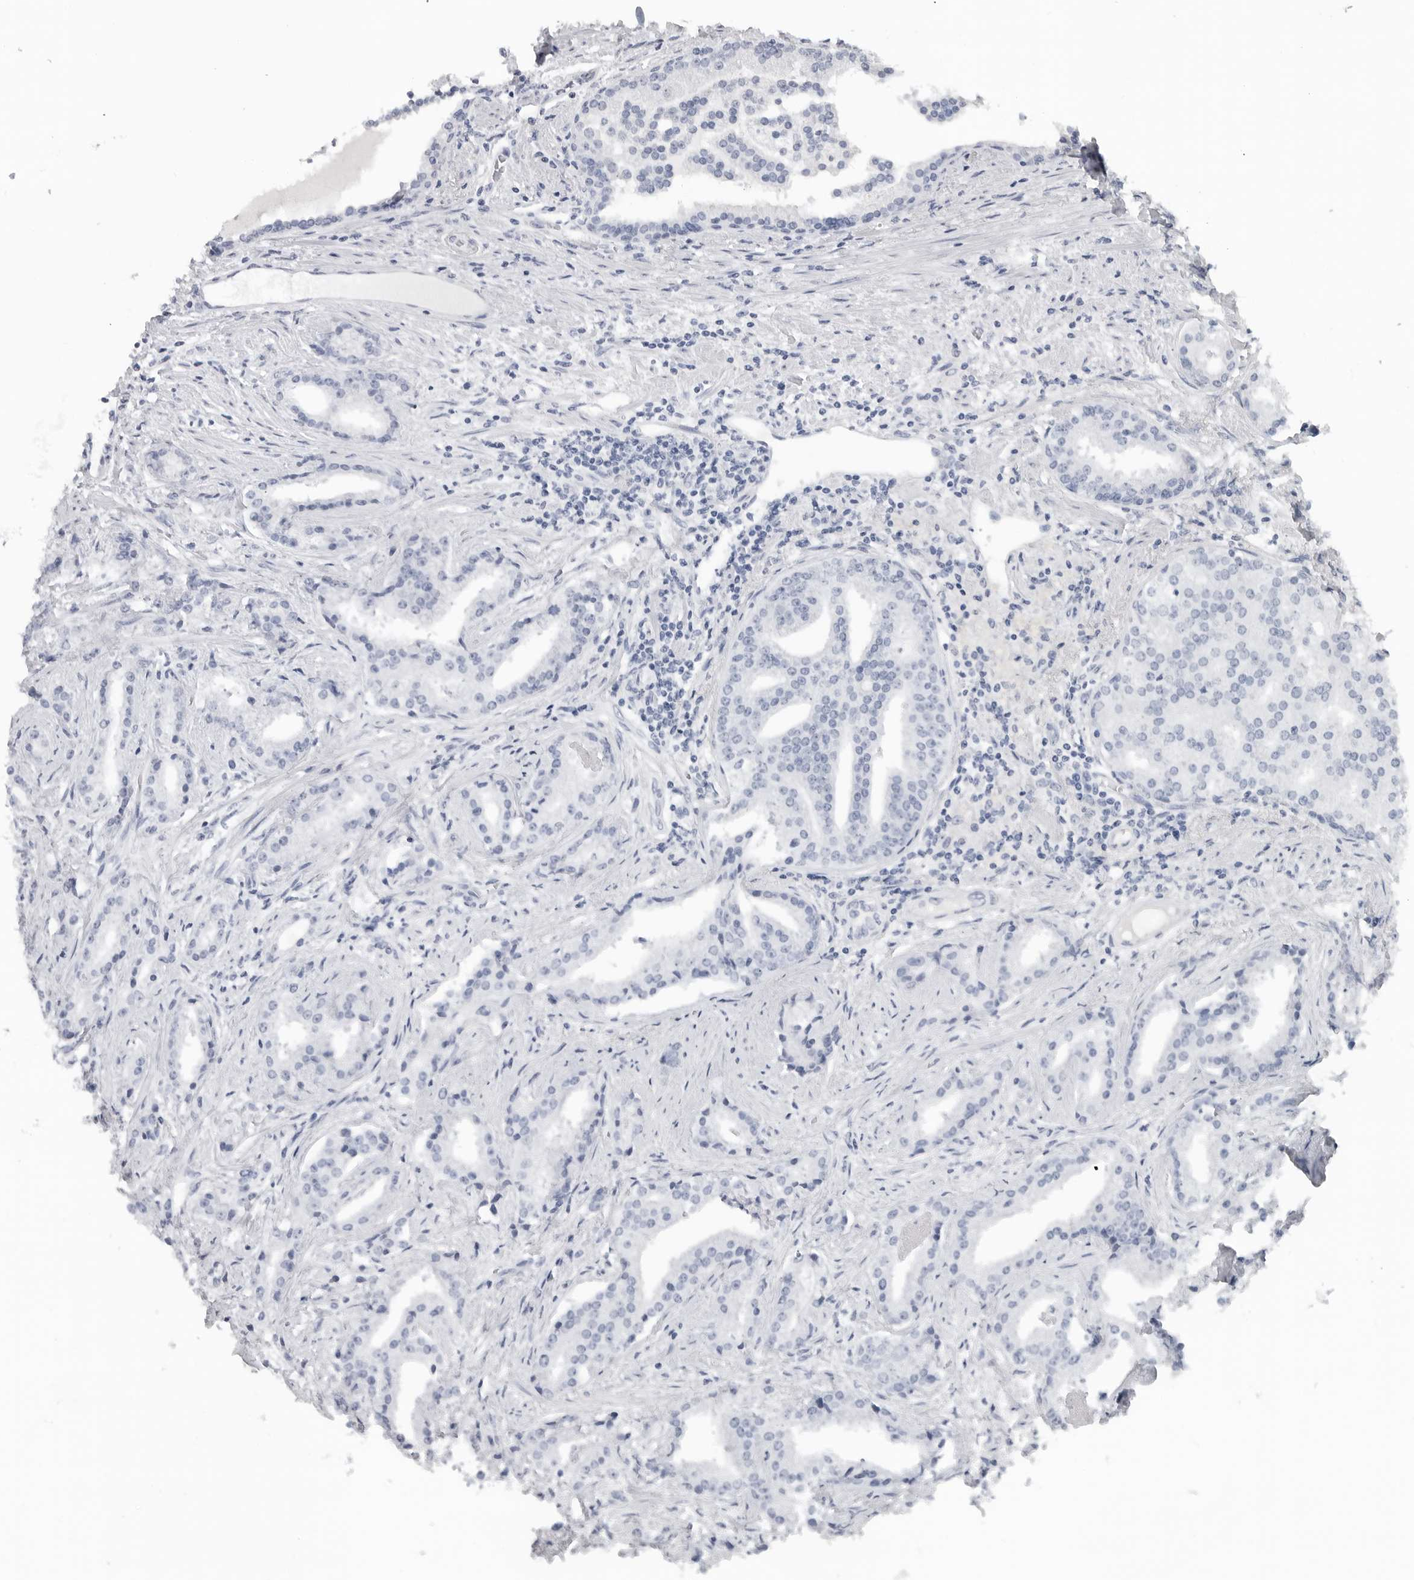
{"staining": {"intensity": "negative", "quantity": "none", "location": "none"}, "tissue": "prostate cancer", "cell_type": "Tumor cells", "image_type": "cancer", "snomed": [{"axis": "morphology", "description": "Adenocarcinoma, Low grade"}, {"axis": "topography", "description": "Prostate"}], "caption": "High magnification brightfield microscopy of prostate low-grade adenocarcinoma stained with DAB (3,3'-diaminobenzidine) (brown) and counterstained with hematoxylin (blue): tumor cells show no significant staining.", "gene": "LY6D", "patient": {"sex": "male", "age": 67}}